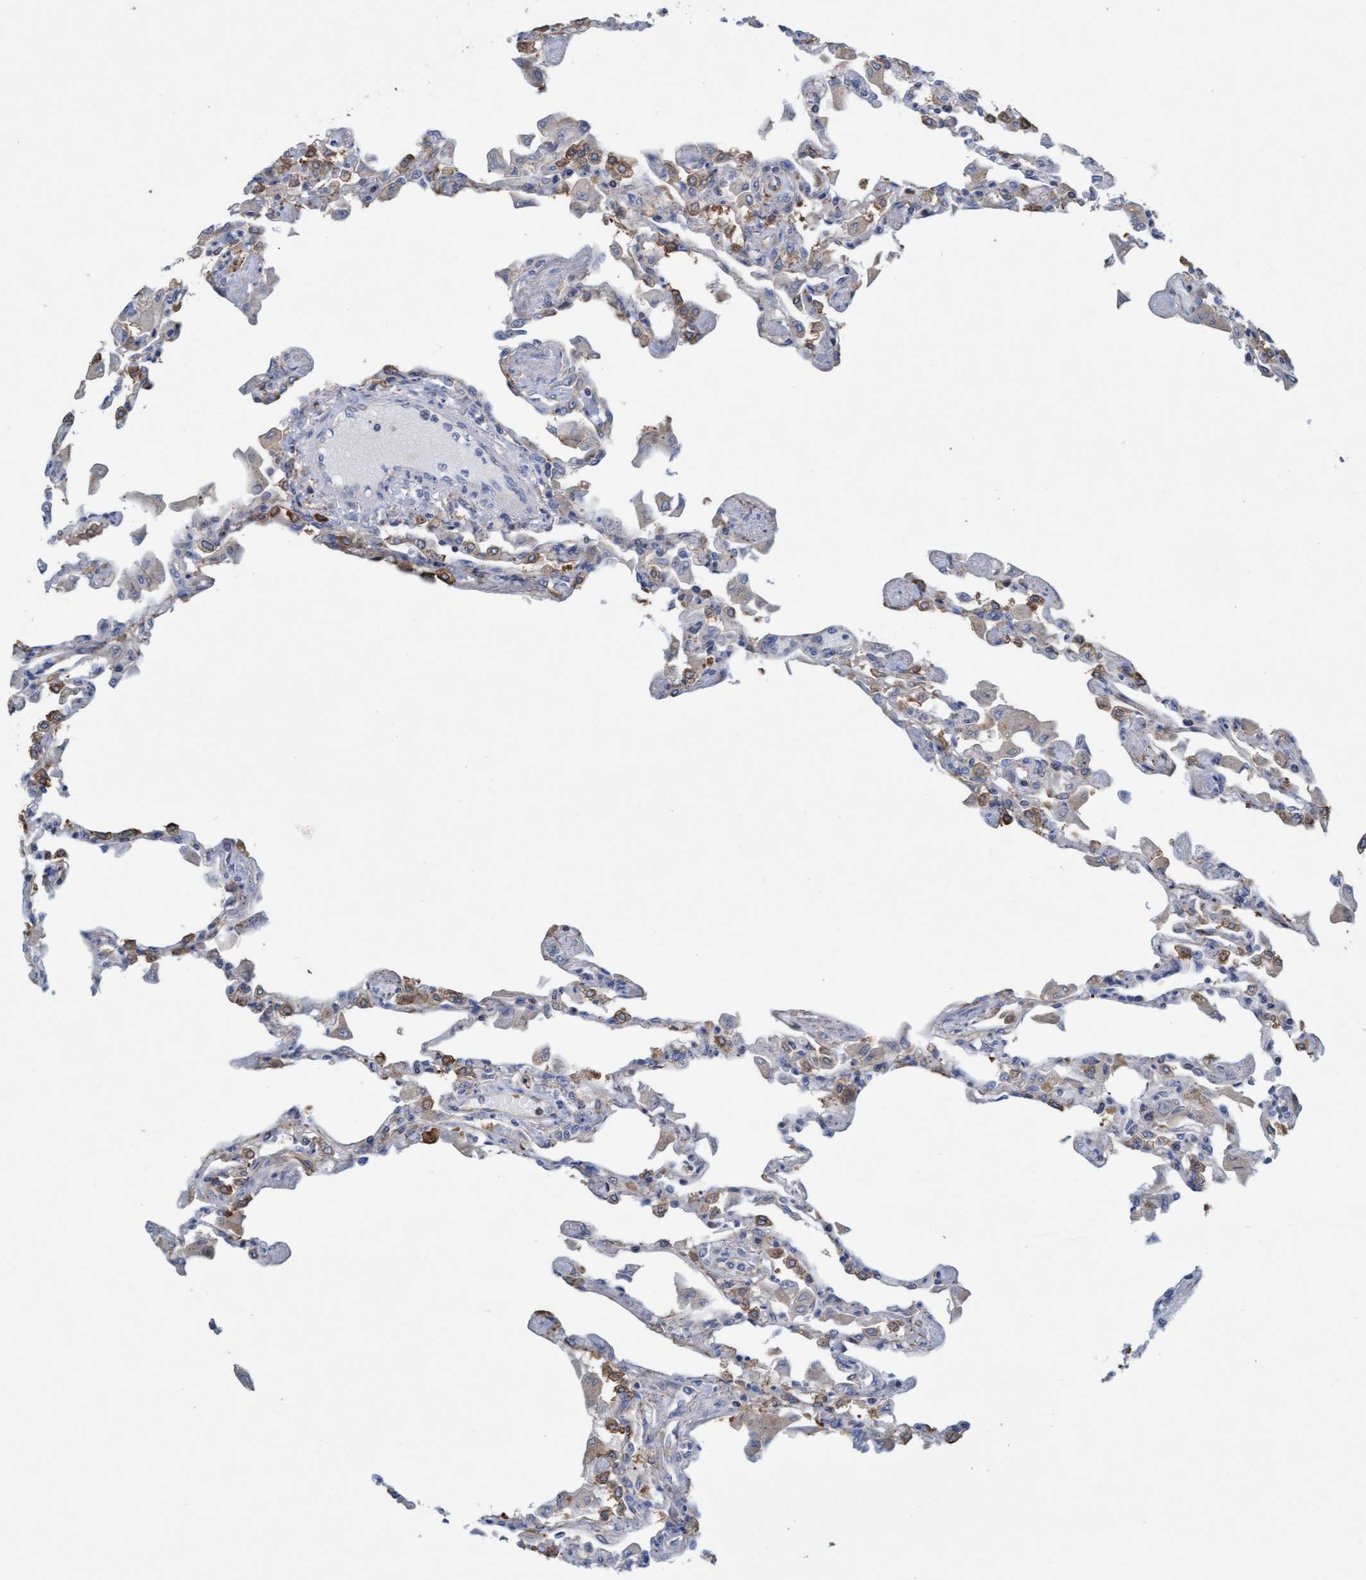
{"staining": {"intensity": "moderate", "quantity": "25%-75%", "location": "cytoplasmic/membranous"}, "tissue": "lung", "cell_type": "Alveolar cells", "image_type": "normal", "snomed": [{"axis": "morphology", "description": "Normal tissue, NOS"}, {"axis": "topography", "description": "Bronchus"}, {"axis": "topography", "description": "Lung"}], "caption": "An immunohistochemistry (IHC) image of benign tissue is shown. Protein staining in brown highlights moderate cytoplasmic/membranous positivity in lung within alveolar cells.", "gene": "SIGIRR", "patient": {"sex": "female", "age": 49}}